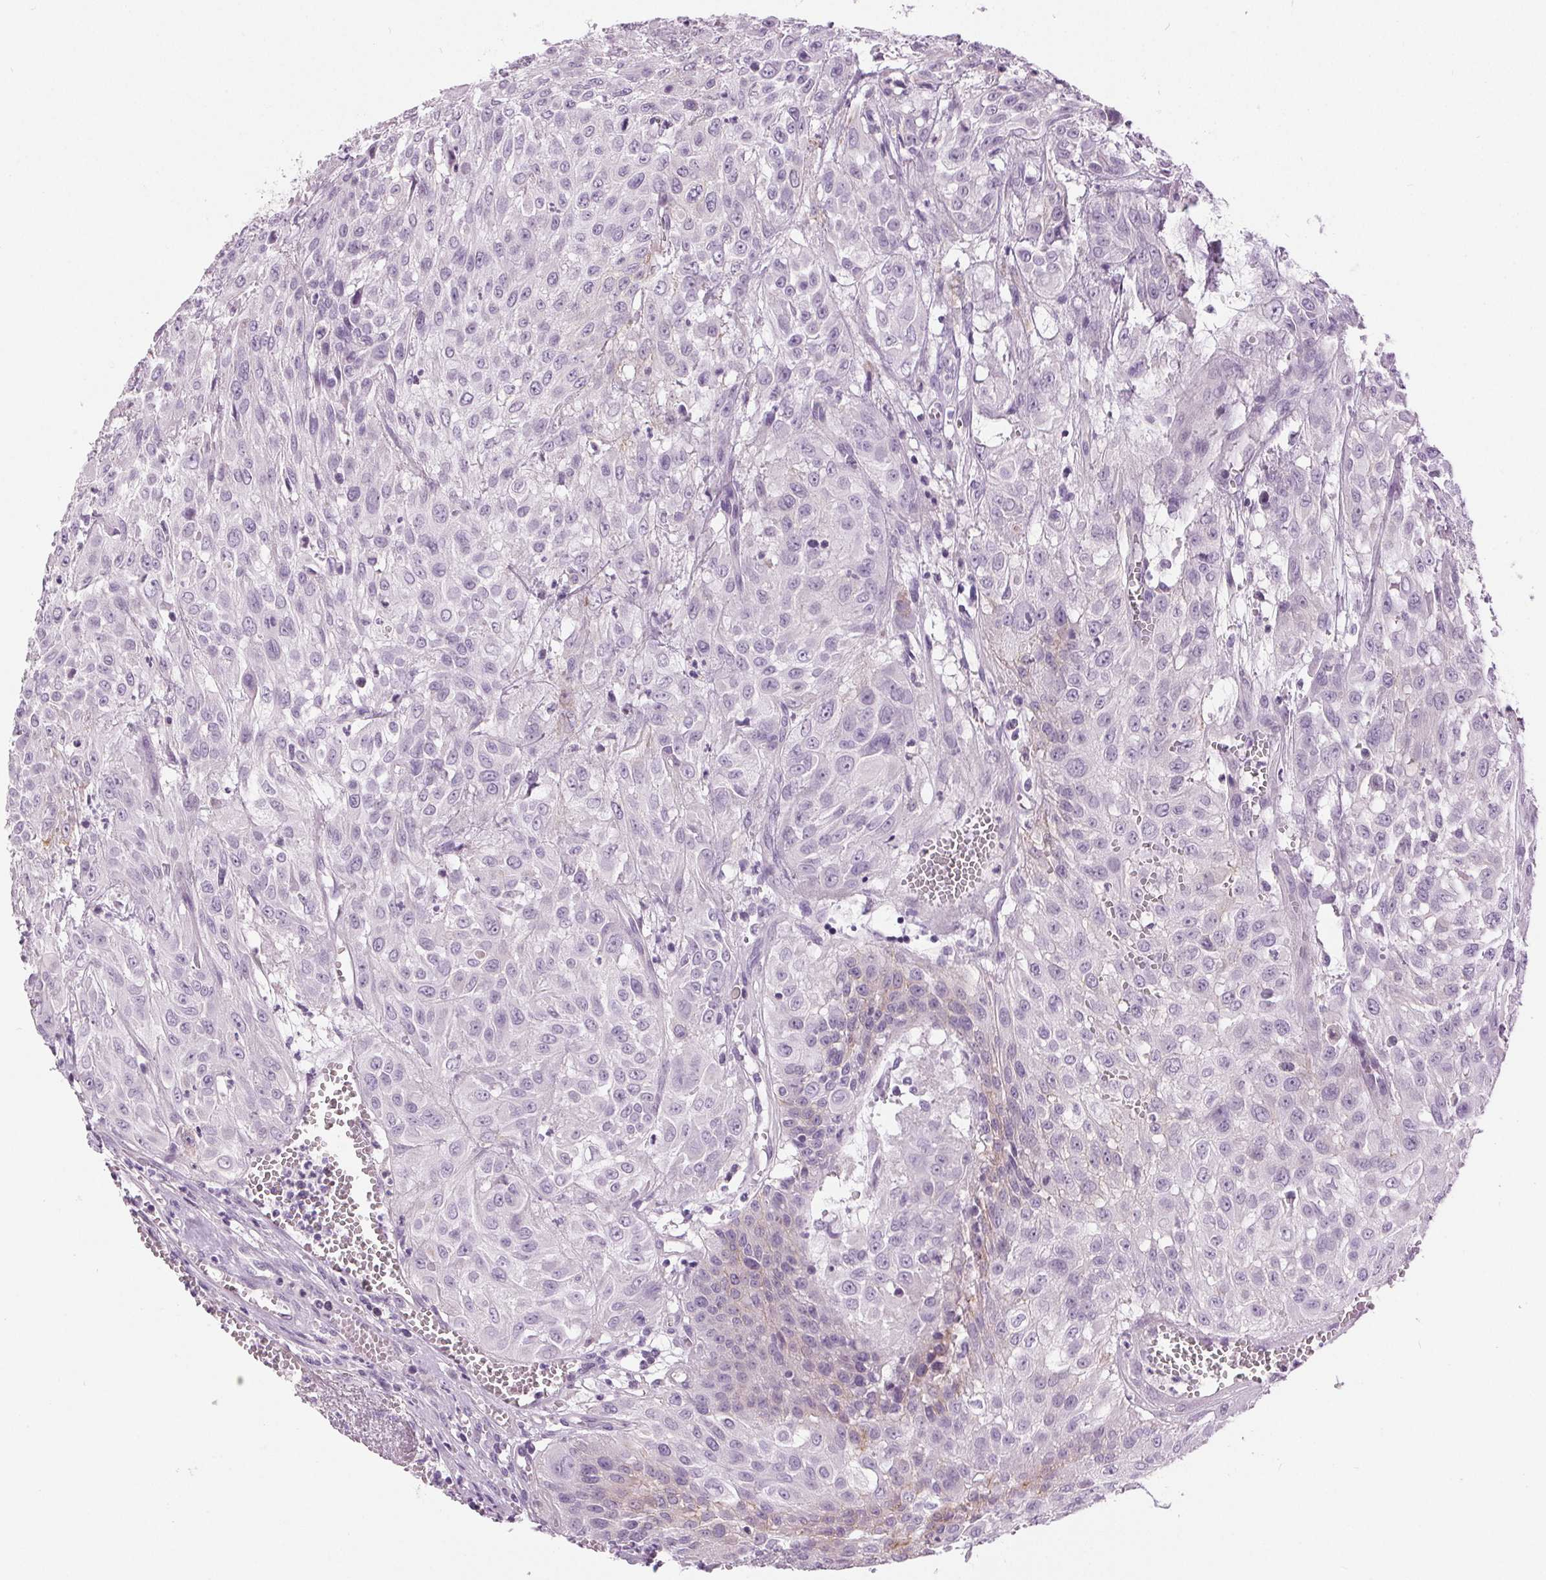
{"staining": {"intensity": "negative", "quantity": "none", "location": "none"}, "tissue": "urothelial cancer", "cell_type": "Tumor cells", "image_type": "cancer", "snomed": [{"axis": "morphology", "description": "Urothelial carcinoma, High grade"}, {"axis": "topography", "description": "Urinary bladder"}], "caption": "Immunohistochemistry (IHC) of high-grade urothelial carcinoma shows no positivity in tumor cells.", "gene": "MISP", "patient": {"sex": "male", "age": 57}}